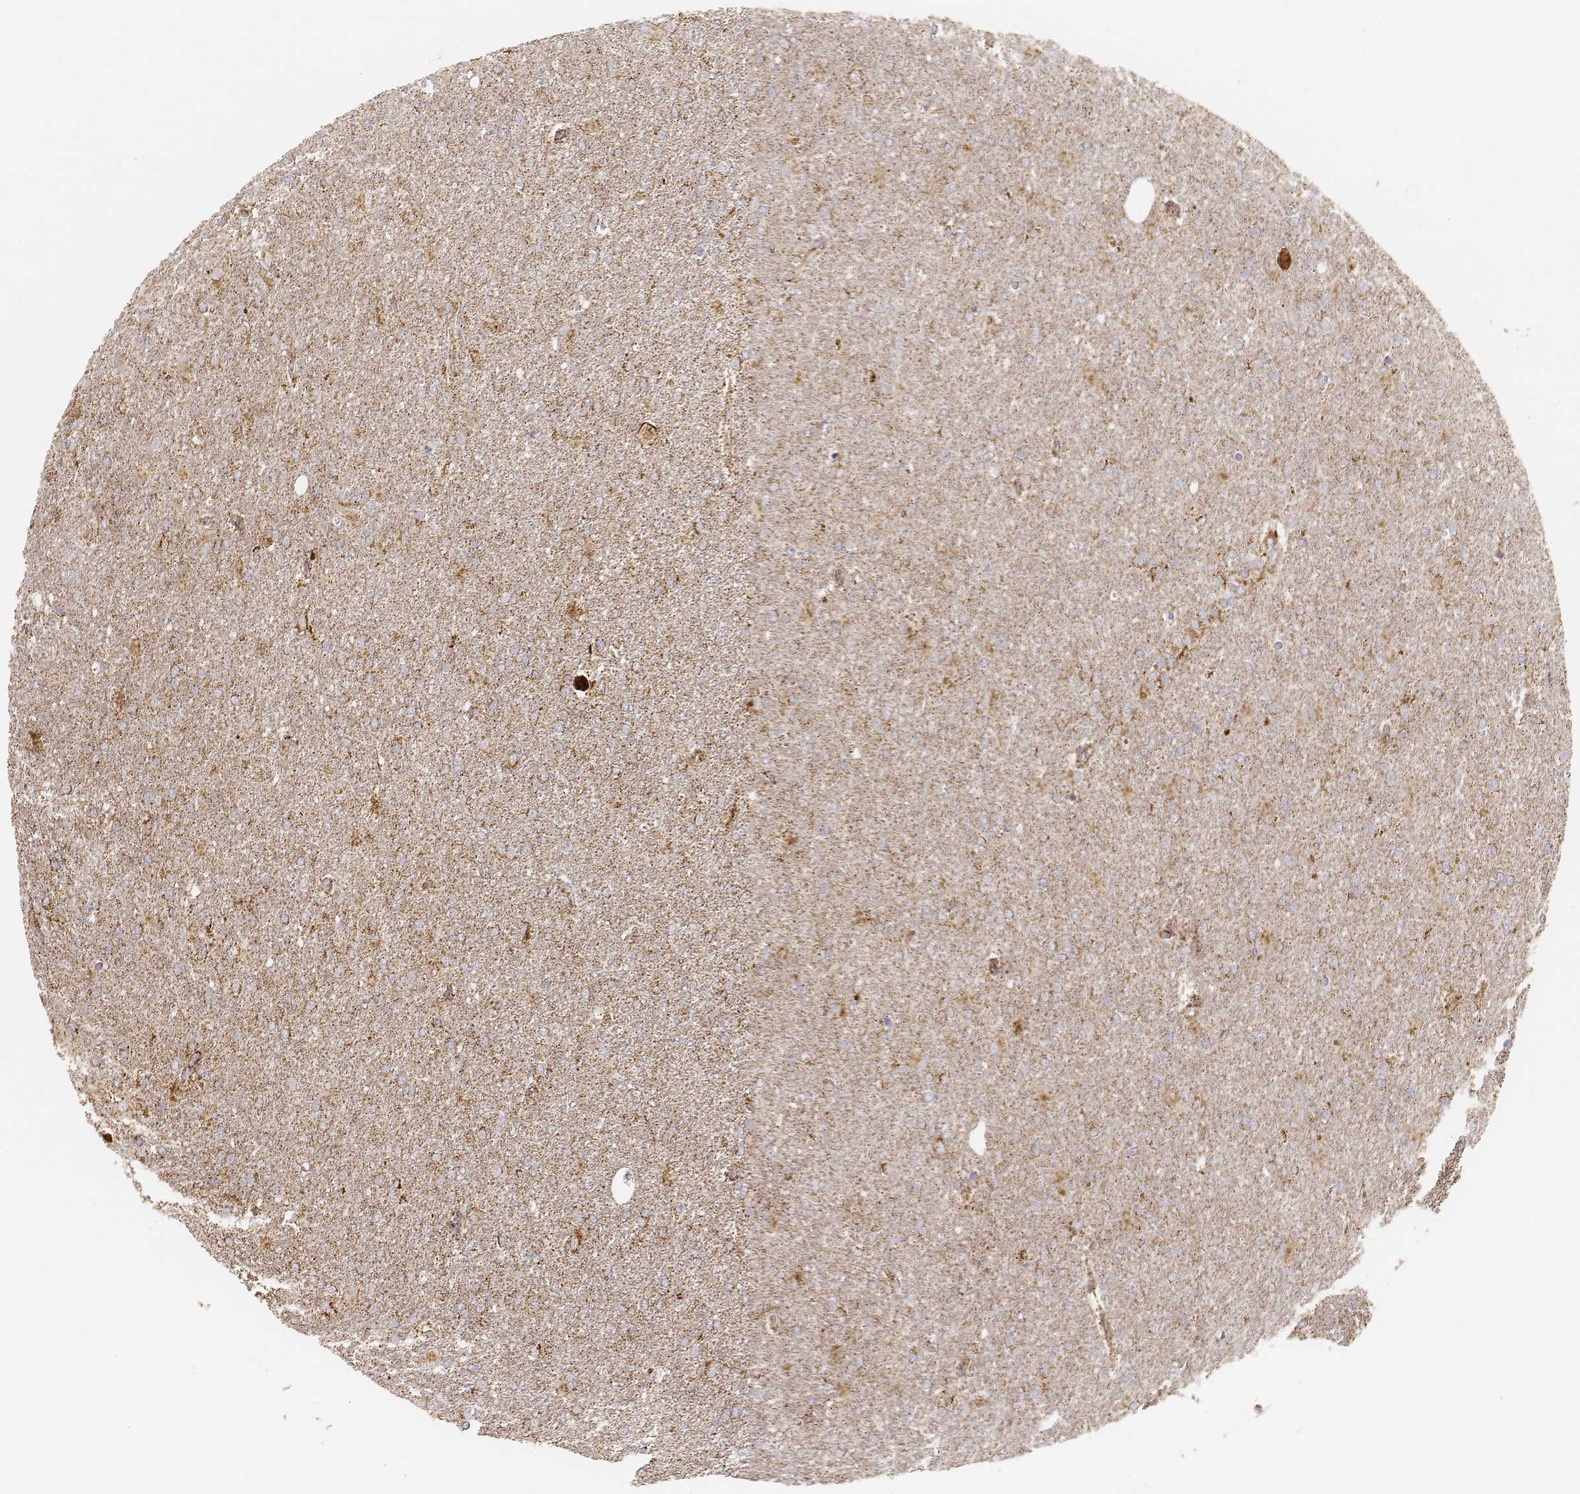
{"staining": {"intensity": "strong", "quantity": ">75%", "location": "cytoplasmic/membranous"}, "tissue": "glioma", "cell_type": "Tumor cells", "image_type": "cancer", "snomed": [{"axis": "morphology", "description": "Glioma, malignant, High grade"}, {"axis": "topography", "description": "Cerebral cortex"}], "caption": "Immunohistochemical staining of human malignant high-grade glioma reveals strong cytoplasmic/membranous protein expression in approximately >75% of tumor cells.", "gene": "CS", "patient": {"sex": "male", "age": 70}}